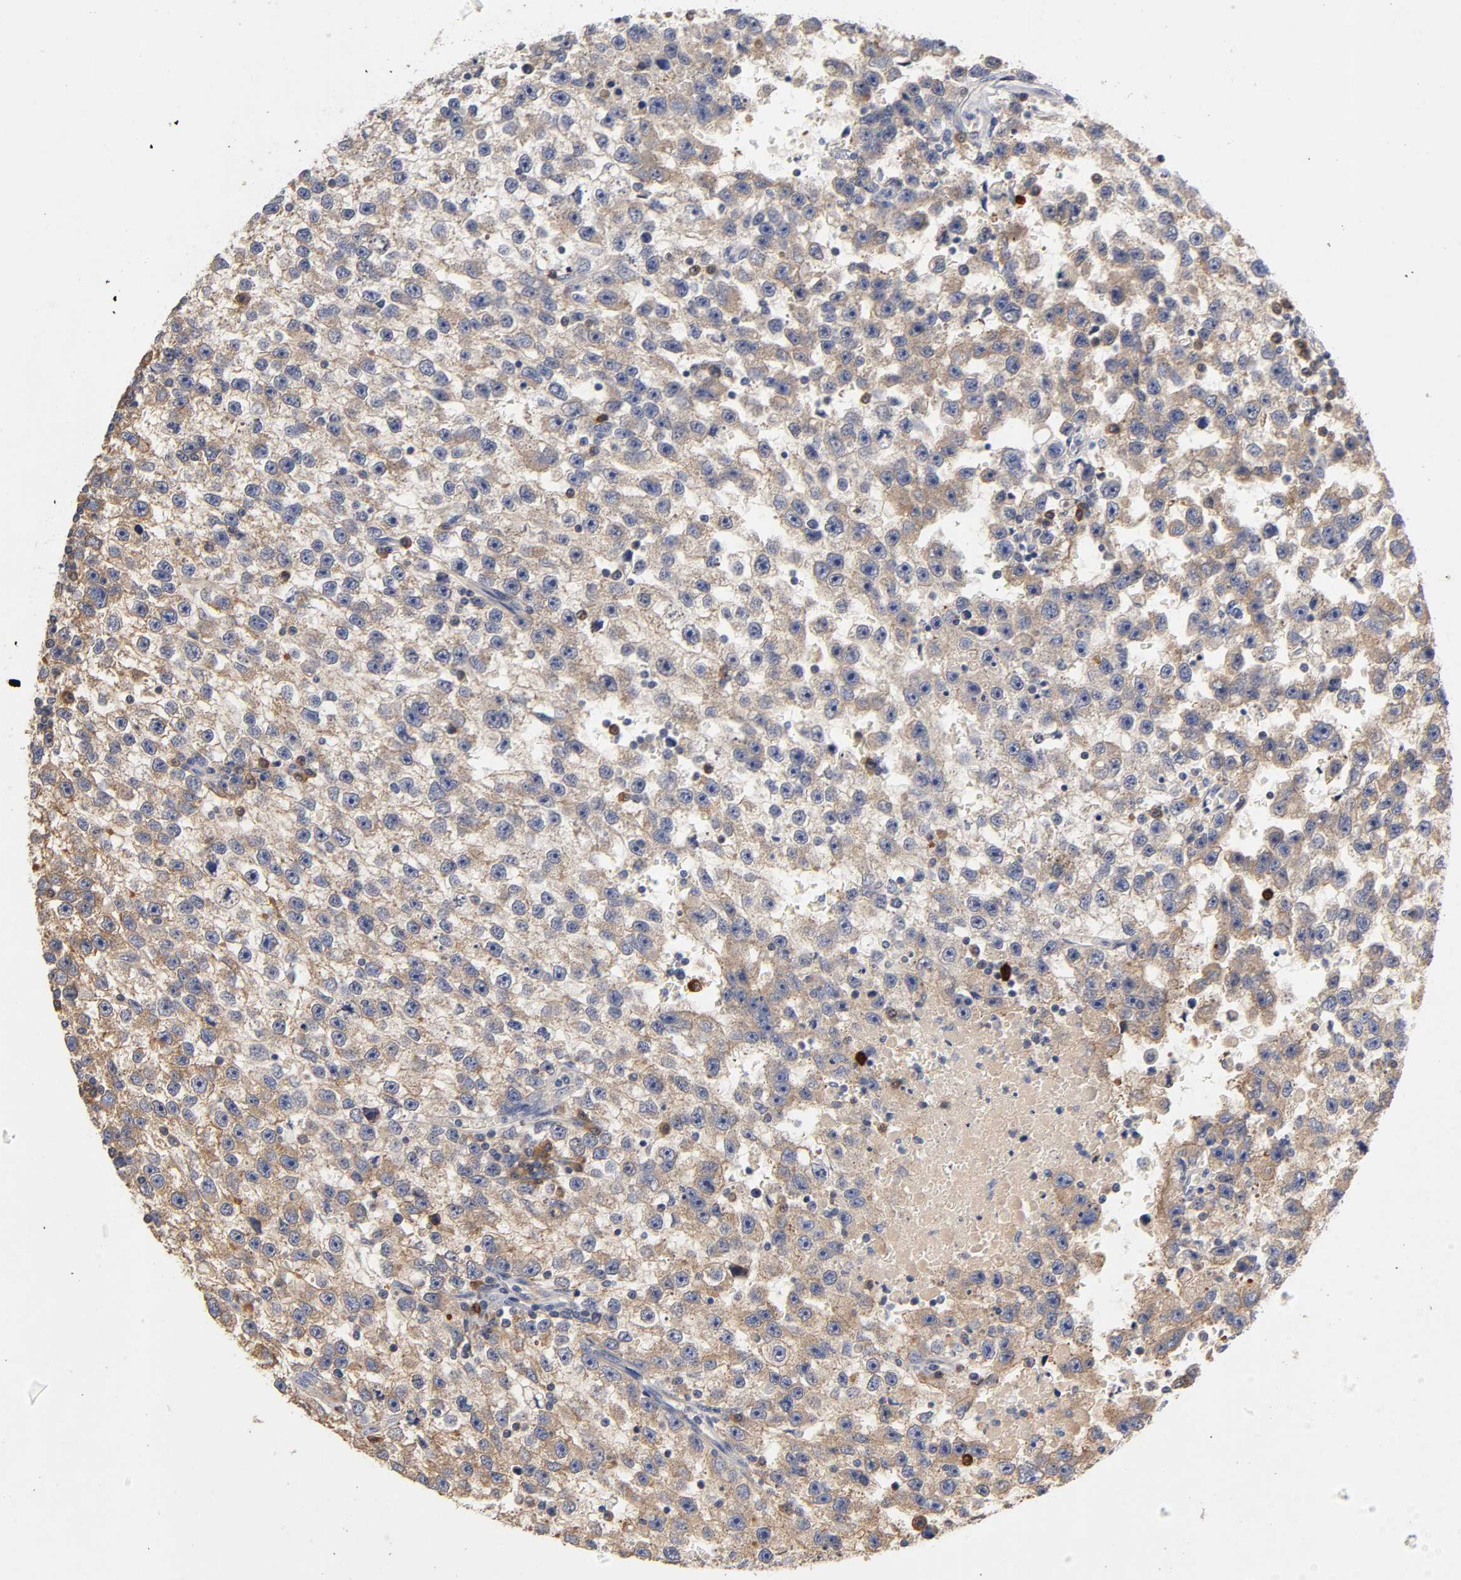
{"staining": {"intensity": "moderate", "quantity": ">75%", "location": "cytoplasmic/membranous"}, "tissue": "testis cancer", "cell_type": "Tumor cells", "image_type": "cancer", "snomed": [{"axis": "morphology", "description": "Seminoma, NOS"}, {"axis": "topography", "description": "Testis"}], "caption": "Protein staining of seminoma (testis) tissue reveals moderate cytoplasmic/membranous positivity in approximately >75% of tumor cells.", "gene": "RPS29", "patient": {"sex": "male", "age": 33}}